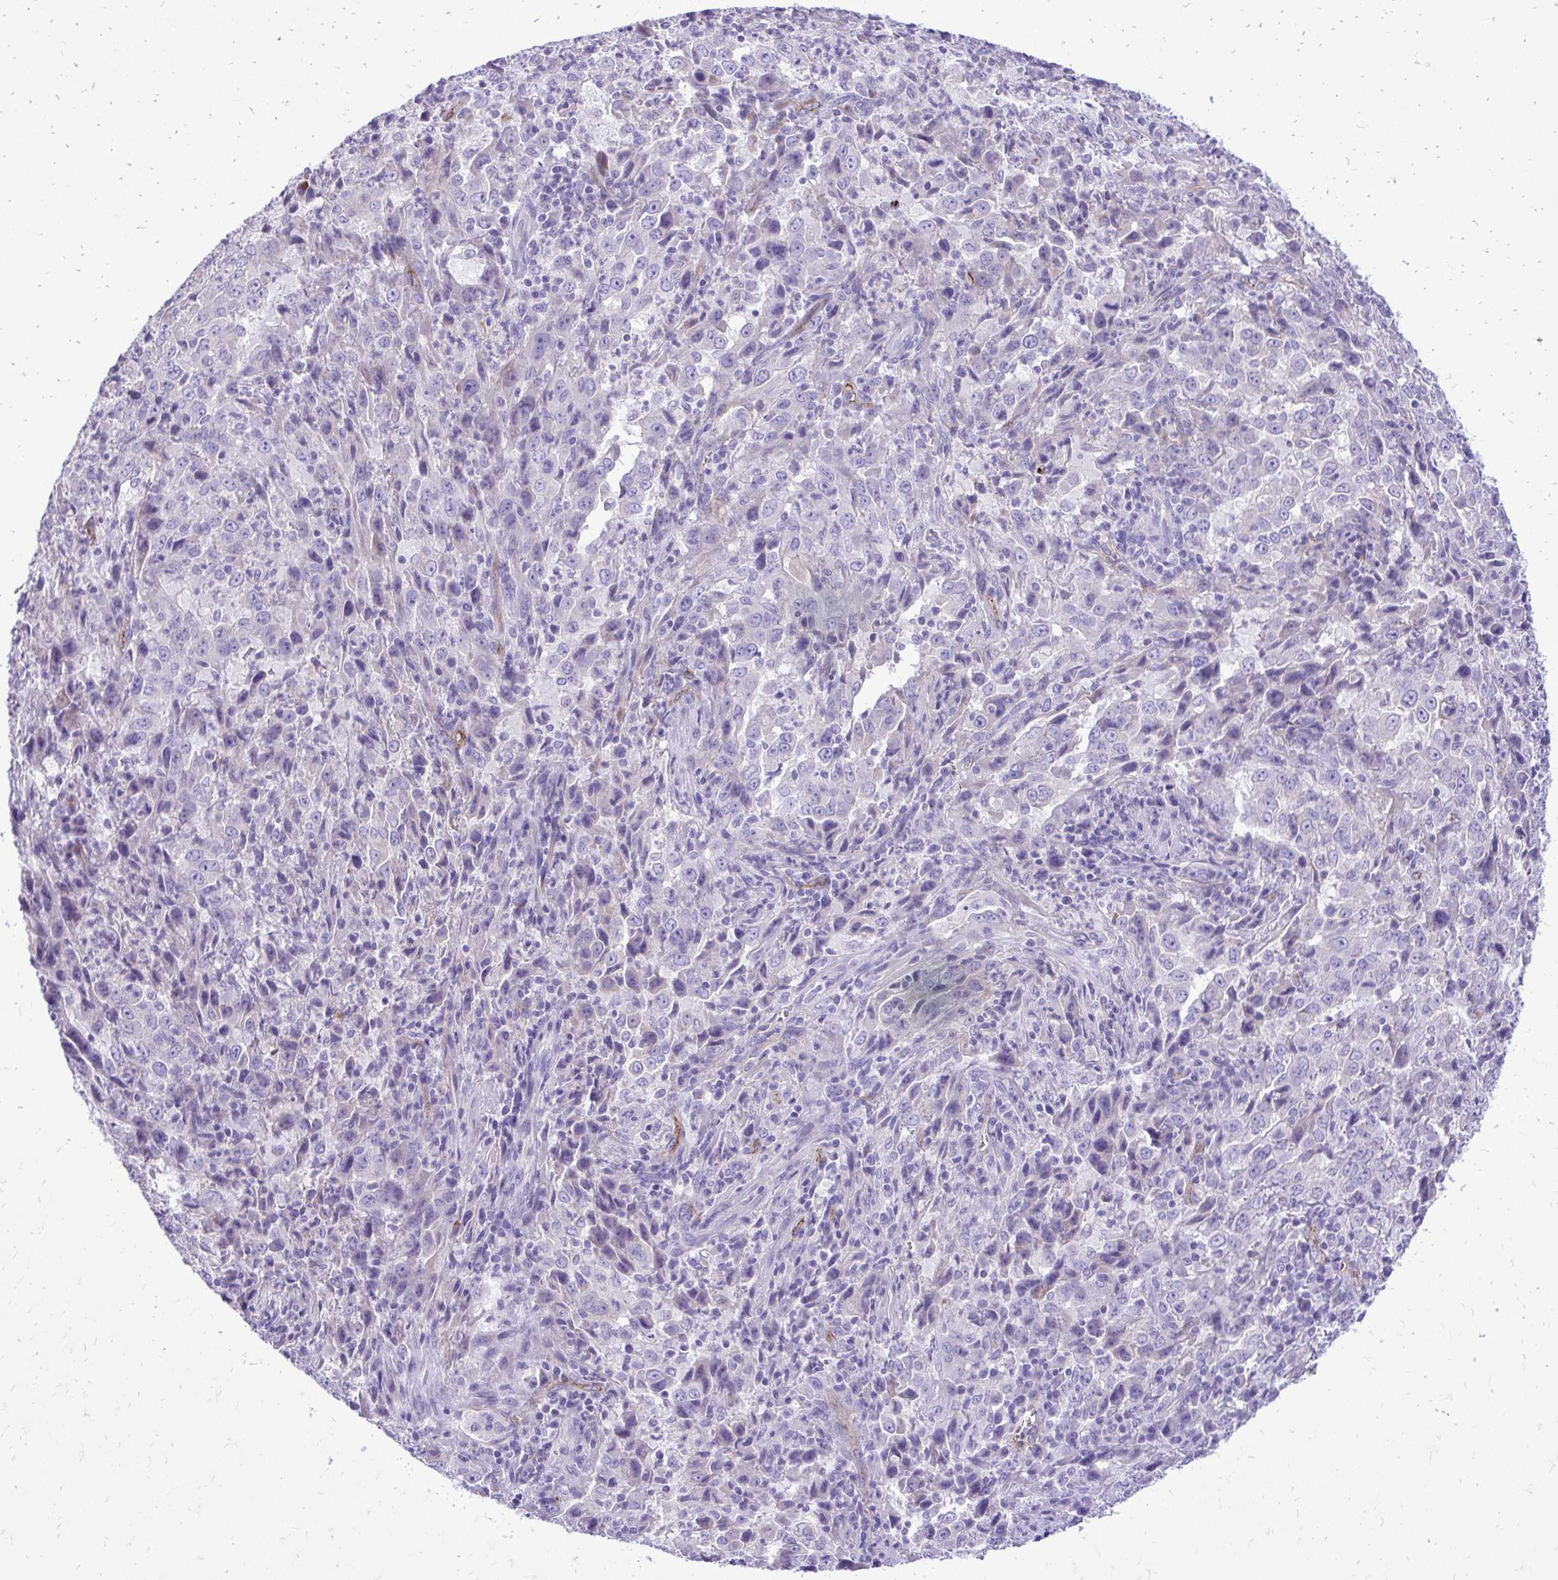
{"staining": {"intensity": "negative", "quantity": "none", "location": "none"}, "tissue": "lung cancer", "cell_type": "Tumor cells", "image_type": "cancer", "snomed": [{"axis": "morphology", "description": "Adenocarcinoma, NOS"}, {"axis": "topography", "description": "Lung"}], "caption": "High power microscopy image of an immunohistochemistry (IHC) photomicrograph of adenocarcinoma (lung), revealing no significant staining in tumor cells.", "gene": "PELI3", "patient": {"sex": "male", "age": 67}}